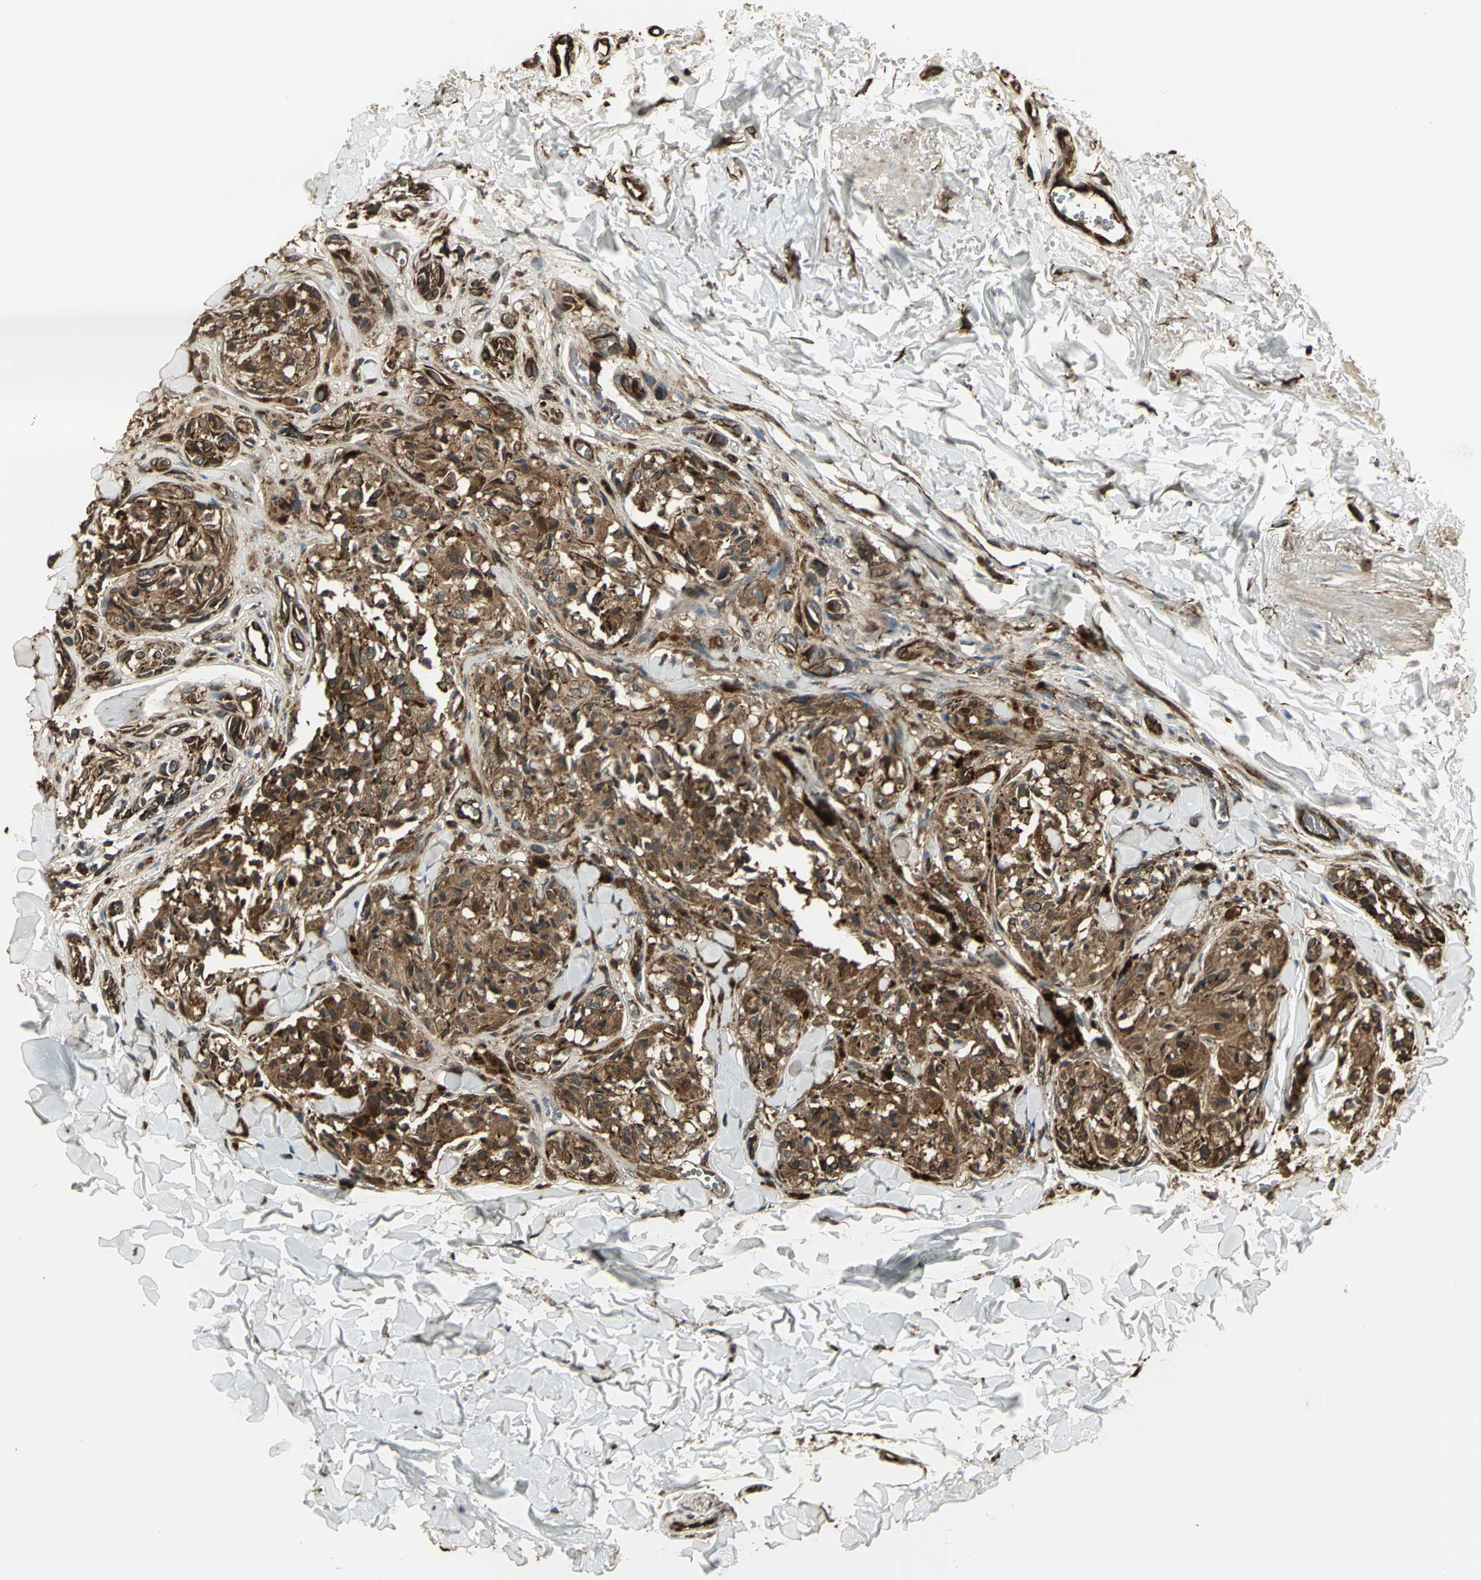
{"staining": {"intensity": "moderate", "quantity": ">75%", "location": "cytoplasmic/membranous"}, "tissue": "melanoma", "cell_type": "Tumor cells", "image_type": "cancer", "snomed": [{"axis": "morphology", "description": "Malignant melanoma, Metastatic site"}, {"axis": "topography", "description": "Skin"}], "caption": "There is medium levels of moderate cytoplasmic/membranous staining in tumor cells of melanoma, as demonstrated by immunohistochemical staining (brown color).", "gene": "PRXL2B", "patient": {"sex": "female", "age": 66}}